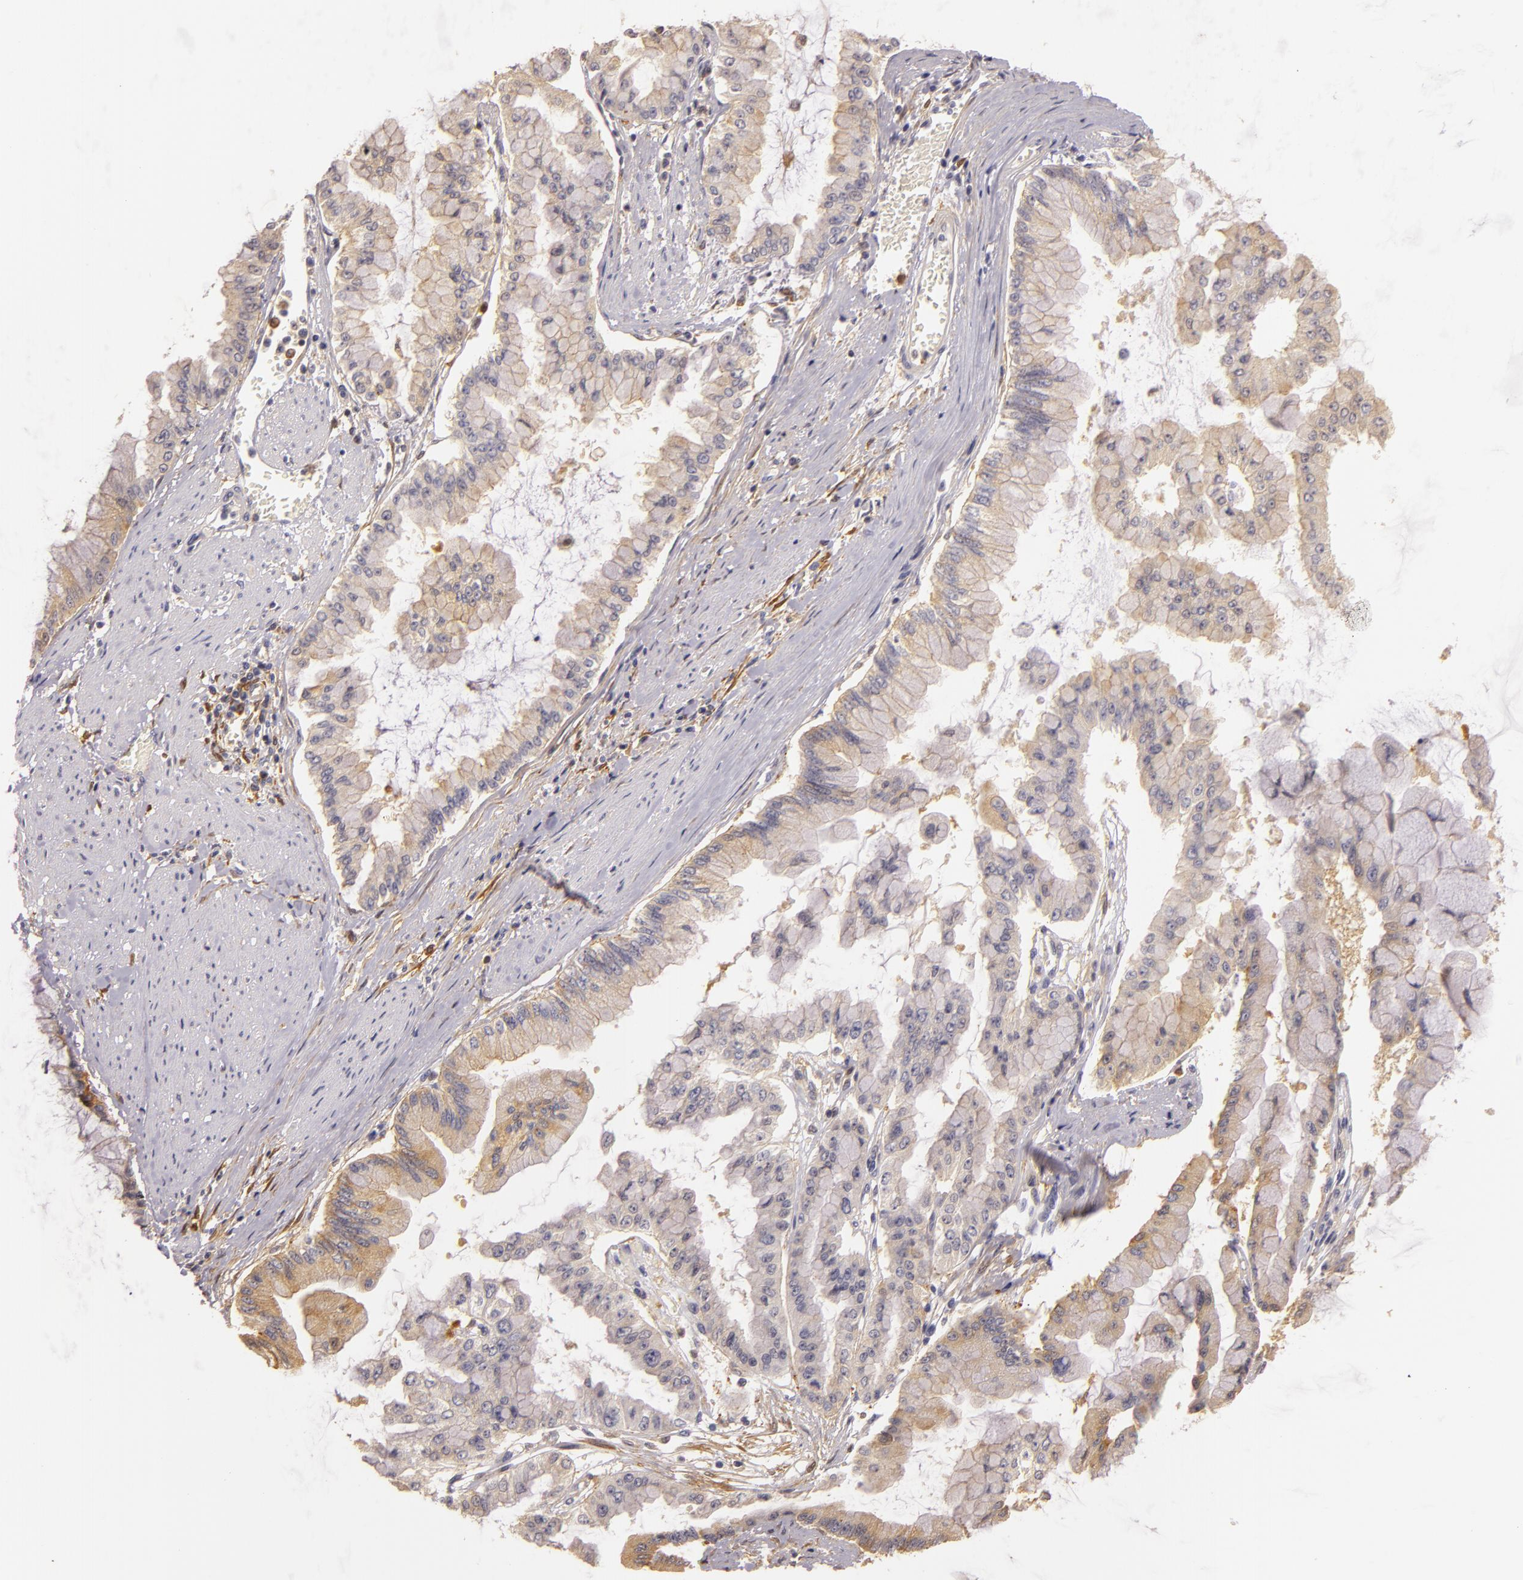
{"staining": {"intensity": "weak", "quantity": ">75%", "location": "cytoplasmic/membranous"}, "tissue": "liver cancer", "cell_type": "Tumor cells", "image_type": "cancer", "snomed": [{"axis": "morphology", "description": "Cholangiocarcinoma"}, {"axis": "topography", "description": "Liver"}], "caption": "IHC (DAB (3,3'-diaminobenzidine)) staining of cholangiocarcinoma (liver) demonstrates weak cytoplasmic/membranous protein expression in about >75% of tumor cells.", "gene": "TOM1", "patient": {"sex": "female", "age": 79}}